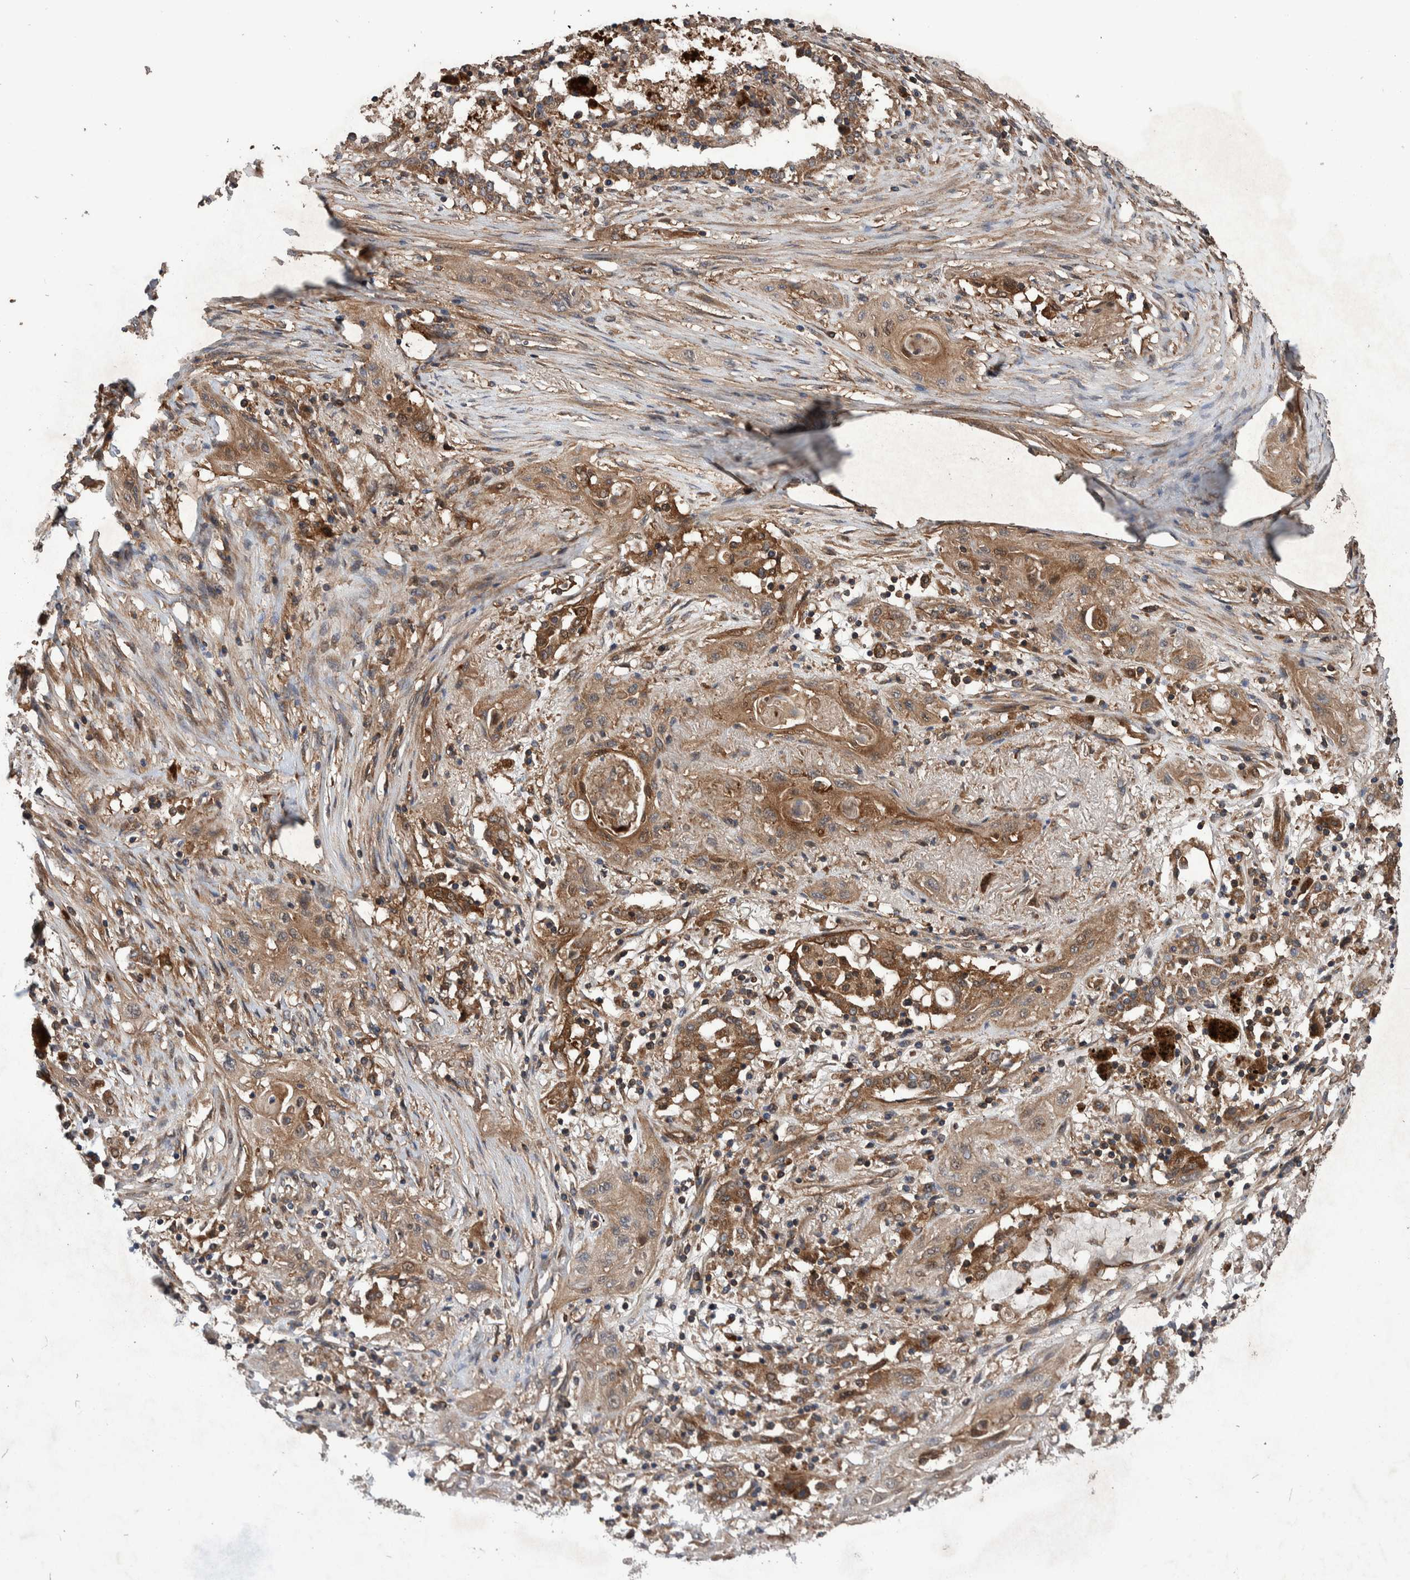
{"staining": {"intensity": "moderate", "quantity": ">75%", "location": "cytoplasmic/membranous"}, "tissue": "lung cancer", "cell_type": "Tumor cells", "image_type": "cancer", "snomed": [{"axis": "morphology", "description": "Squamous cell carcinoma, NOS"}, {"axis": "topography", "description": "Lung"}], "caption": "Tumor cells show medium levels of moderate cytoplasmic/membranous positivity in about >75% of cells in lung cancer (squamous cell carcinoma).", "gene": "TRIM16", "patient": {"sex": "female", "age": 47}}